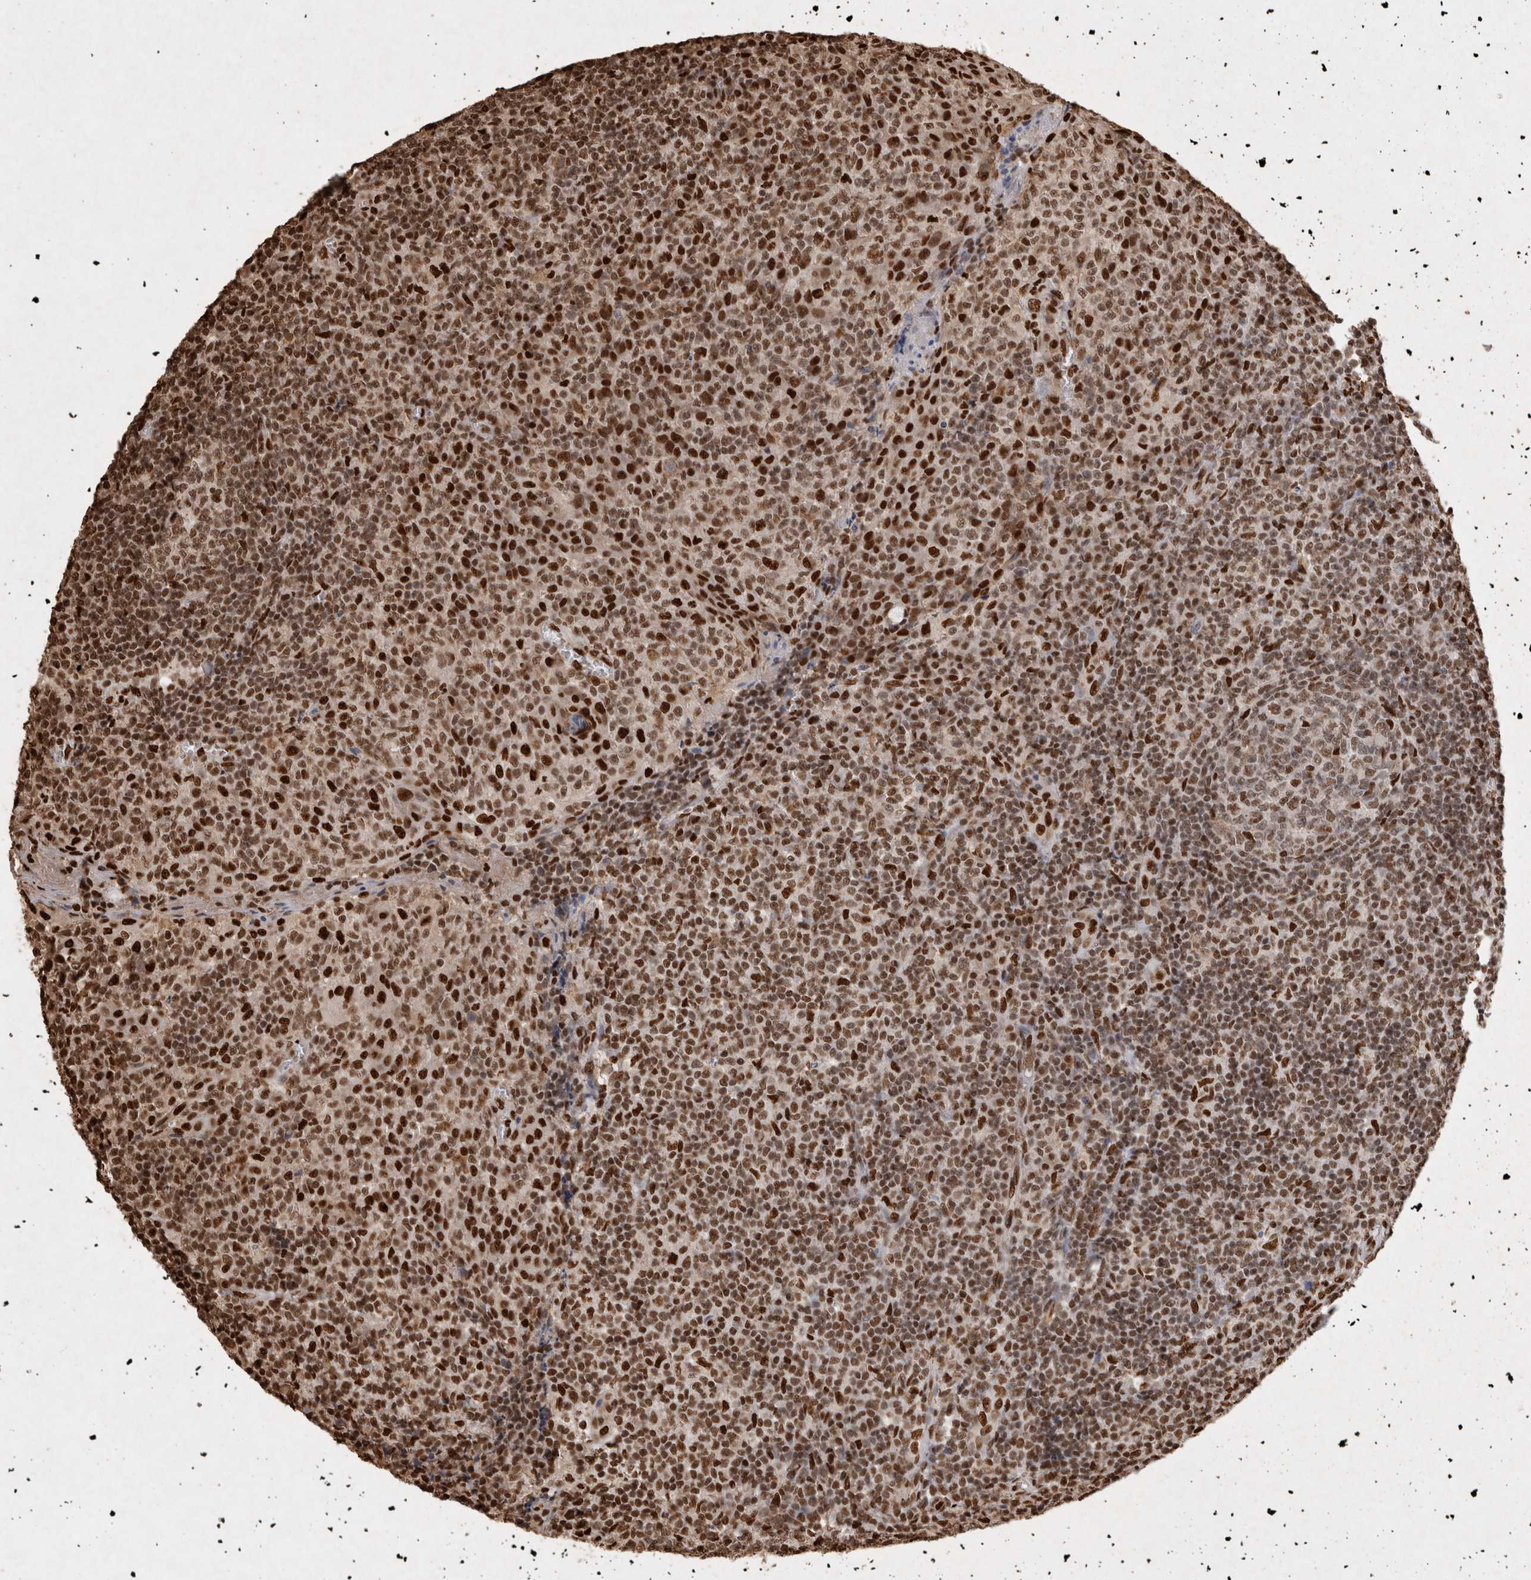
{"staining": {"intensity": "strong", "quantity": "<25%", "location": "nuclear"}, "tissue": "tonsil", "cell_type": "Germinal center cells", "image_type": "normal", "snomed": [{"axis": "morphology", "description": "Normal tissue, NOS"}, {"axis": "topography", "description": "Tonsil"}], "caption": "Protein expression analysis of normal tonsil exhibits strong nuclear staining in about <25% of germinal center cells.", "gene": "HDGF", "patient": {"sex": "female", "age": 19}}